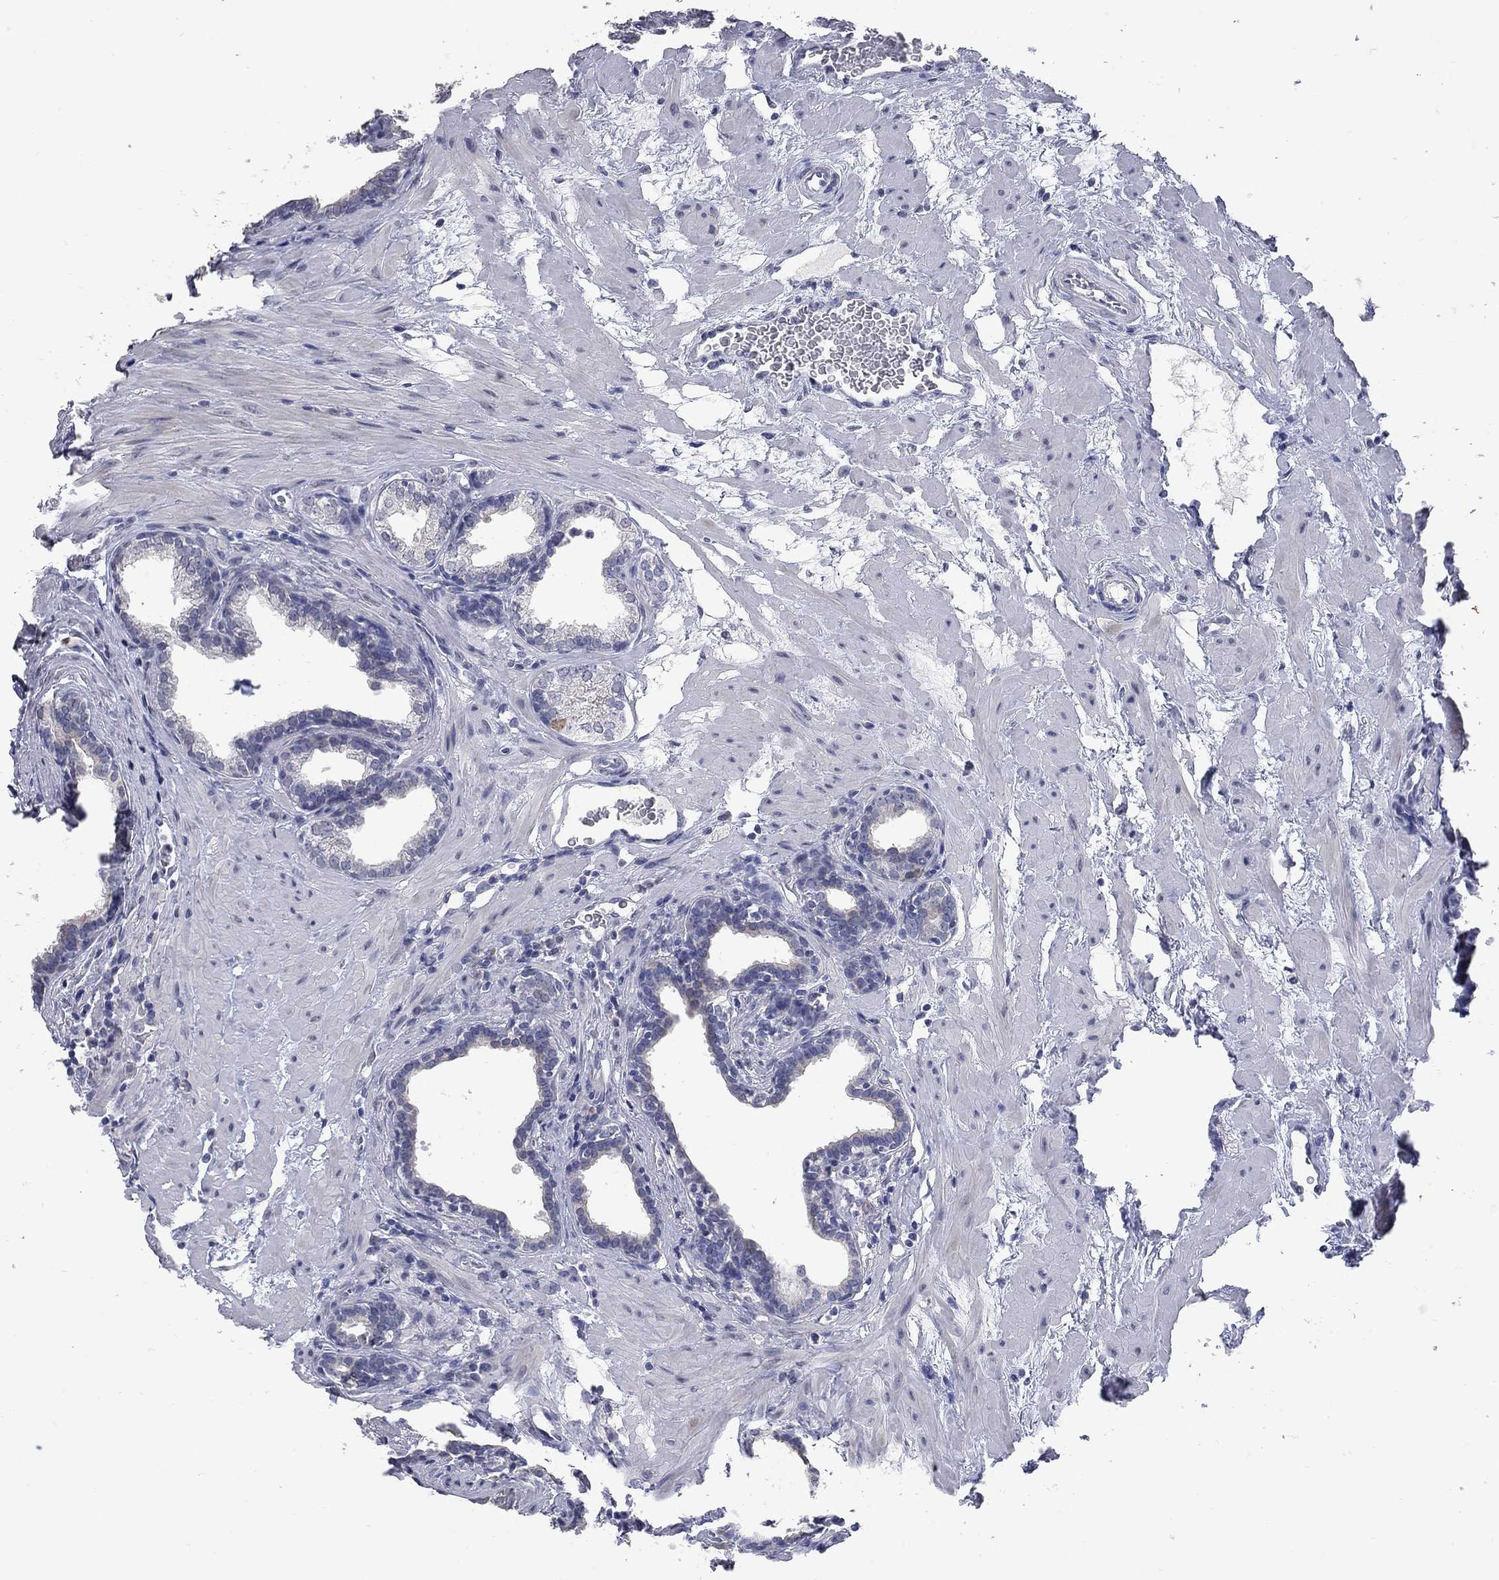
{"staining": {"intensity": "negative", "quantity": "none", "location": "none"}, "tissue": "prostate", "cell_type": "Glandular cells", "image_type": "normal", "snomed": [{"axis": "morphology", "description": "Normal tissue, NOS"}, {"axis": "topography", "description": "Prostate"}], "caption": "Micrograph shows no protein positivity in glandular cells of benign prostate. (DAB (3,3'-diaminobenzidine) IHC with hematoxylin counter stain).", "gene": "NOS2", "patient": {"sex": "male", "age": 37}}